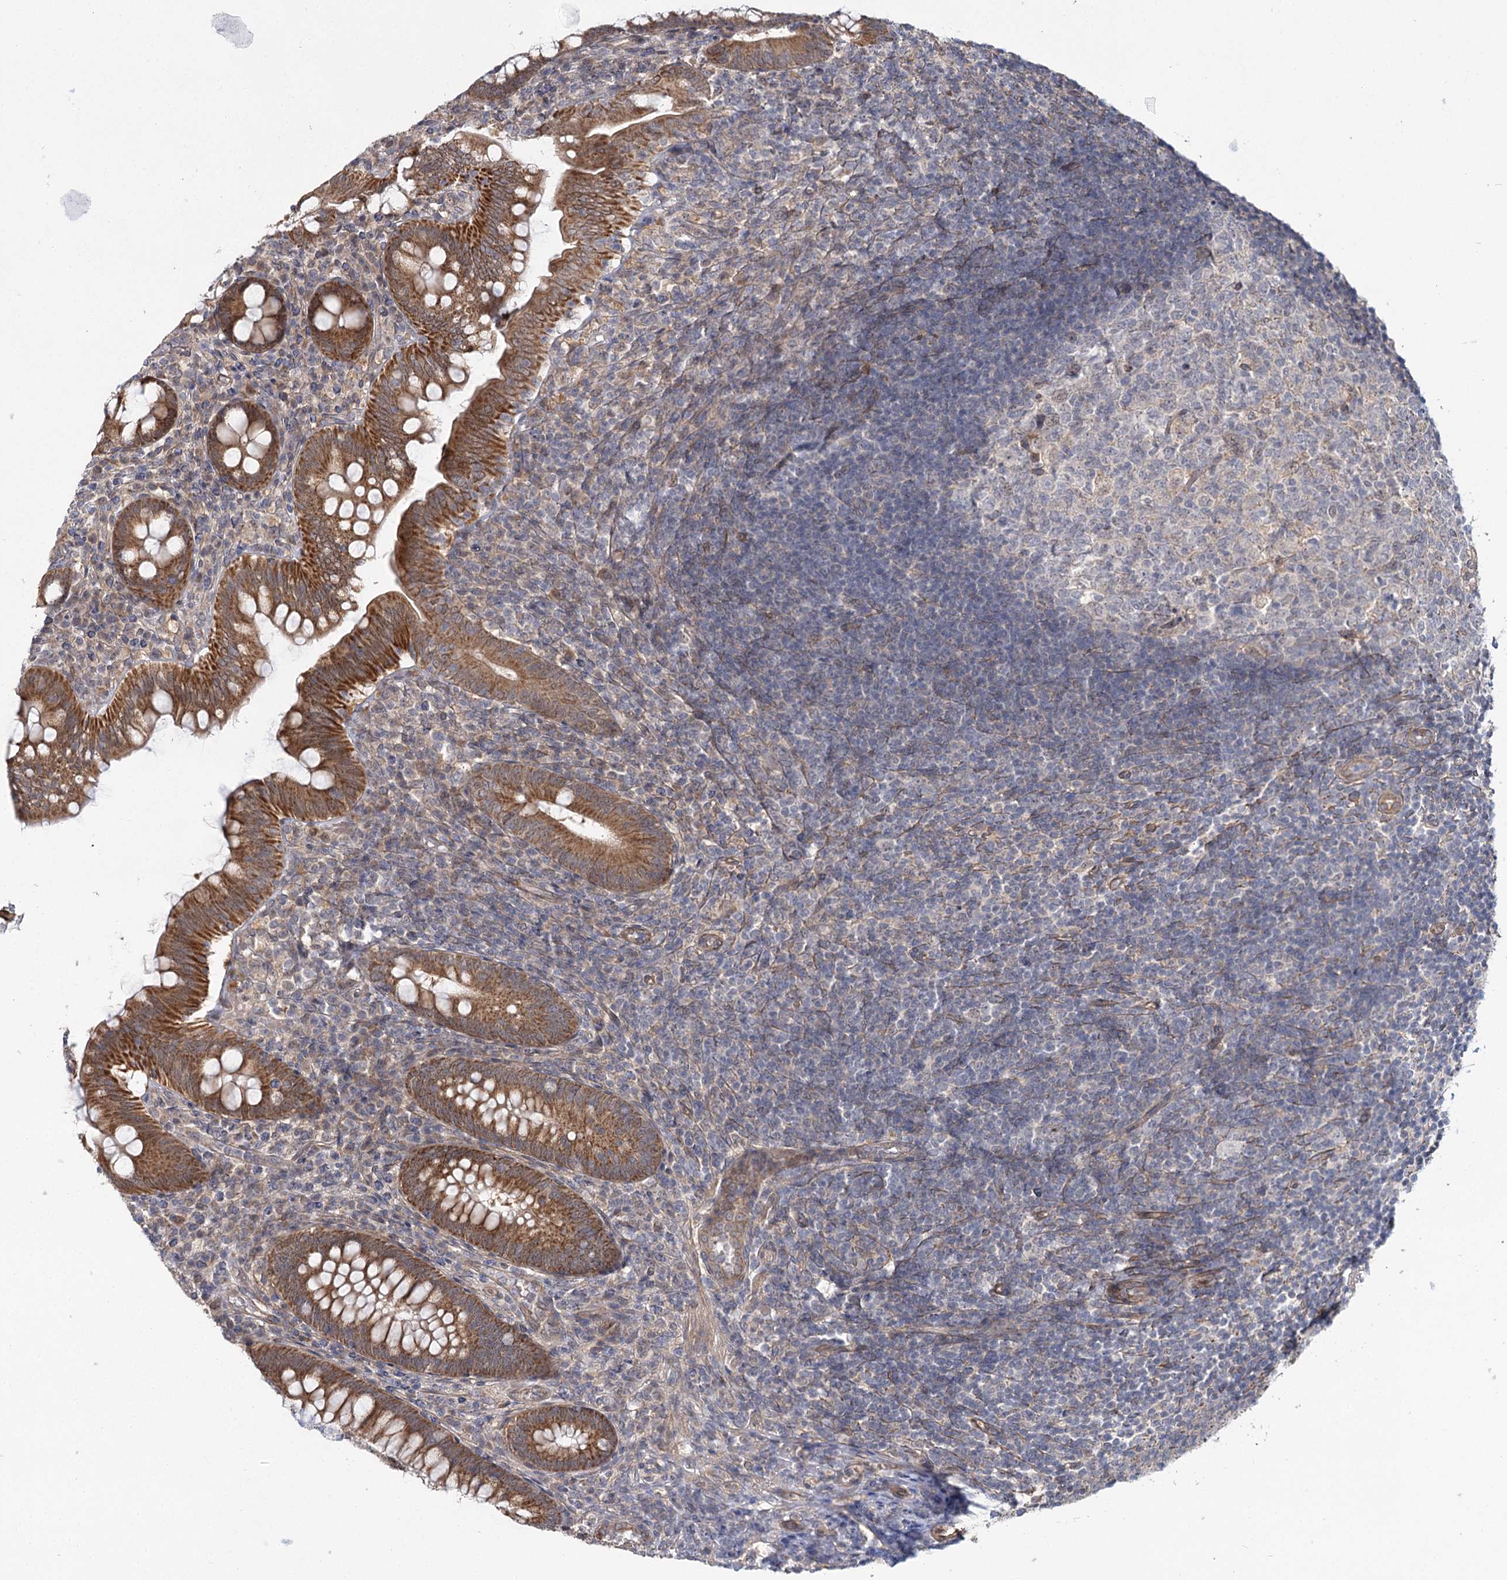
{"staining": {"intensity": "strong", "quantity": ">75%", "location": "cytoplasmic/membranous"}, "tissue": "appendix", "cell_type": "Glandular cells", "image_type": "normal", "snomed": [{"axis": "morphology", "description": "Normal tissue, NOS"}, {"axis": "topography", "description": "Appendix"}], "caption": "Immunohistochemistry (IHC) micrograph of unremarkable appendix: human appendix stained using immunohistochemistry (IHC) exhibits high levels of strong protein expression localized specifically in the cytoplasmic/membranous of glandular cells, appearing as a cytoplasmic/membranous brown color.", "gene": "TBC1D9B", "patient": {"sex": "male", "age": 14}}